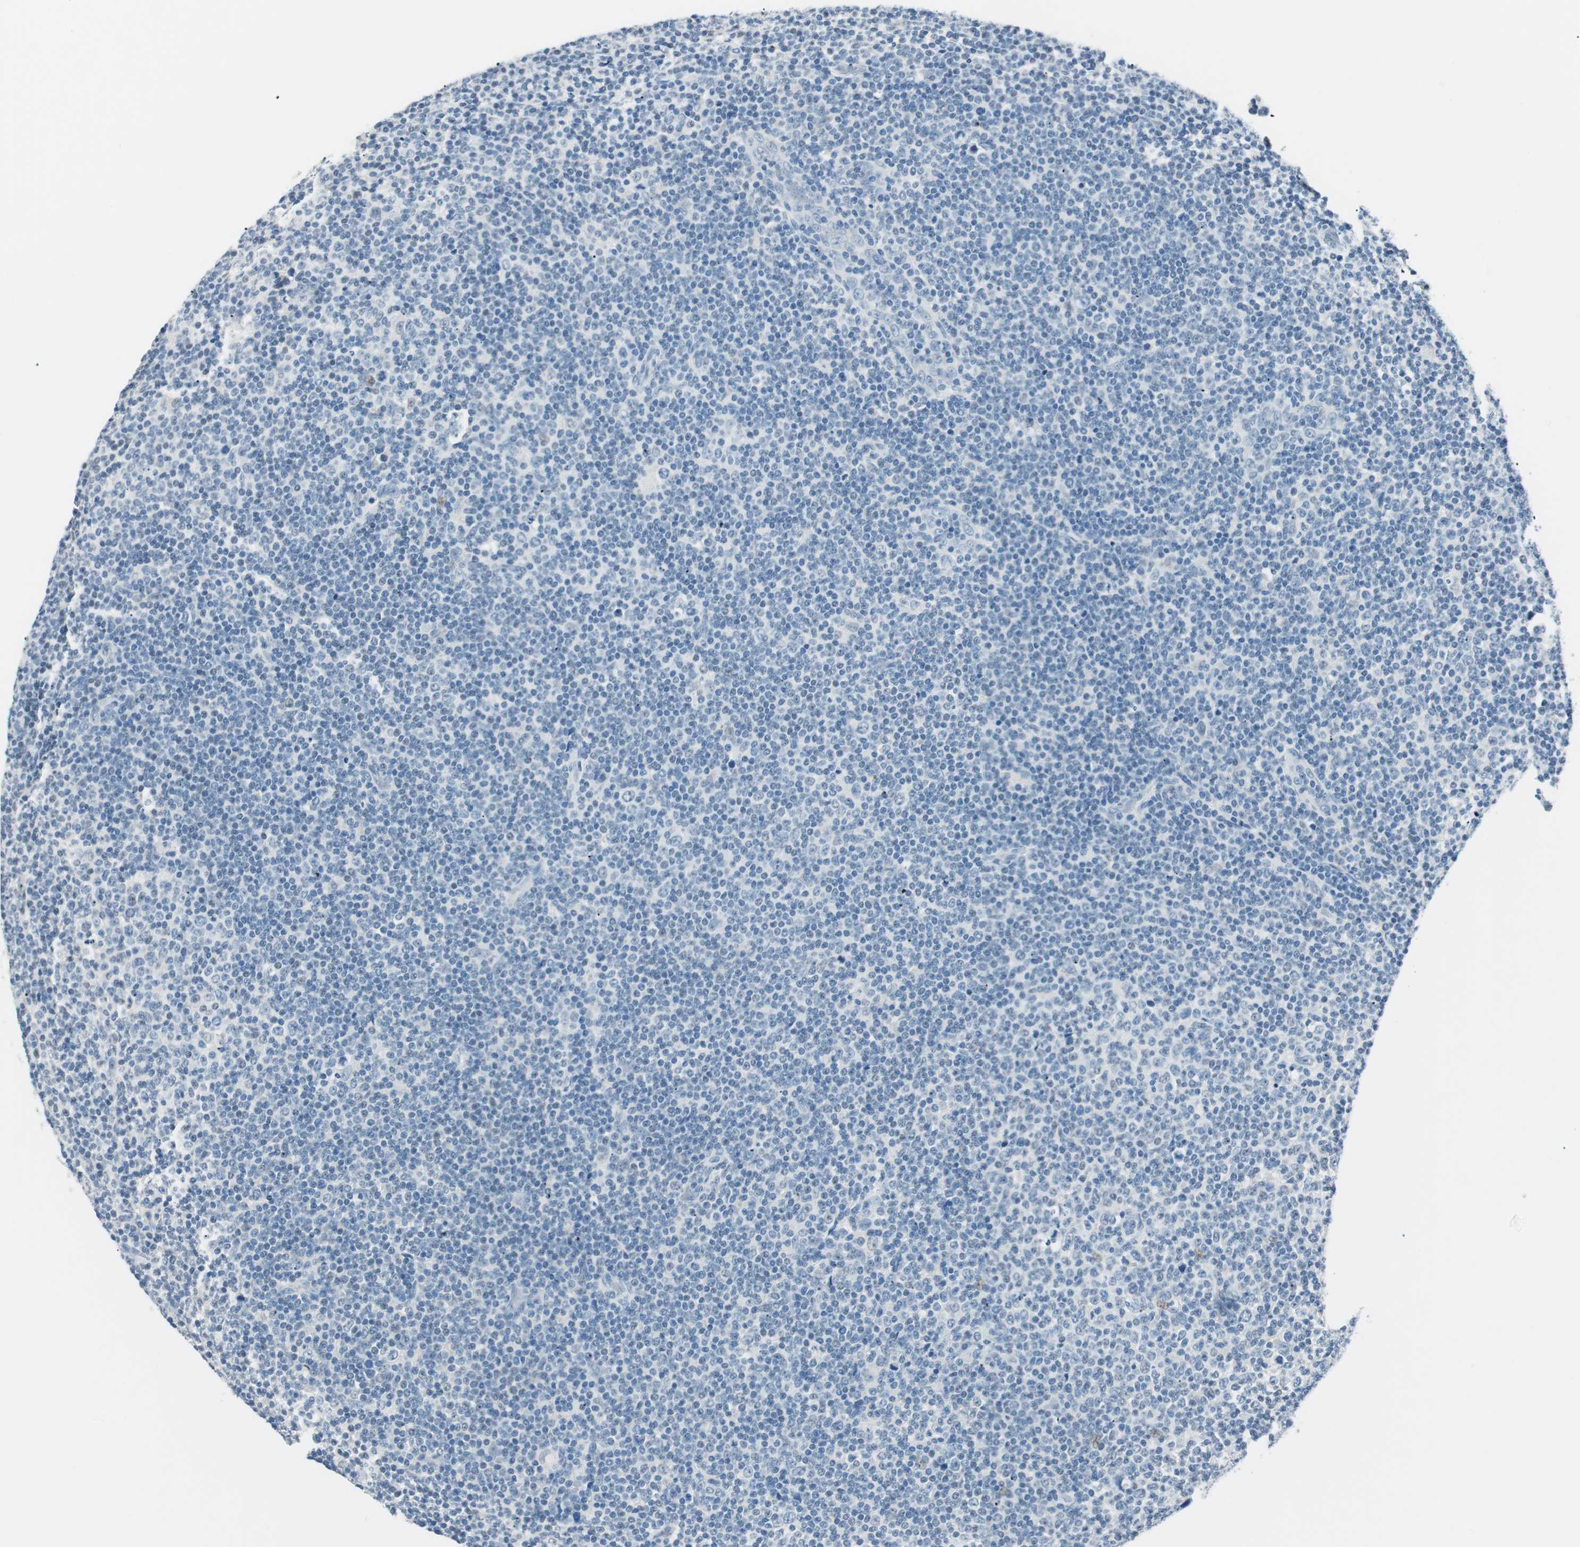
{"staining": {"intensity": "negative", "quantity": "none", "location": "none"}, "tissue": "lymphoma", "cell_type": "Tumor cells", "image_type": "cancer", "snomed": [{"axis": "morphology", "description": "Malignant lymphoma, non-Hodgkin's type, Low grade"}, {"axis": "topography", "description": "Lymph node"}], "caption": "Immunohistochemistry (IHC) of human malignant lymphoma, non-Hodgkin's type (low-grade) shows no staining in tumor cells.", "gene": "HOXB13", "patient": {"sex": "male", "age": 70}}